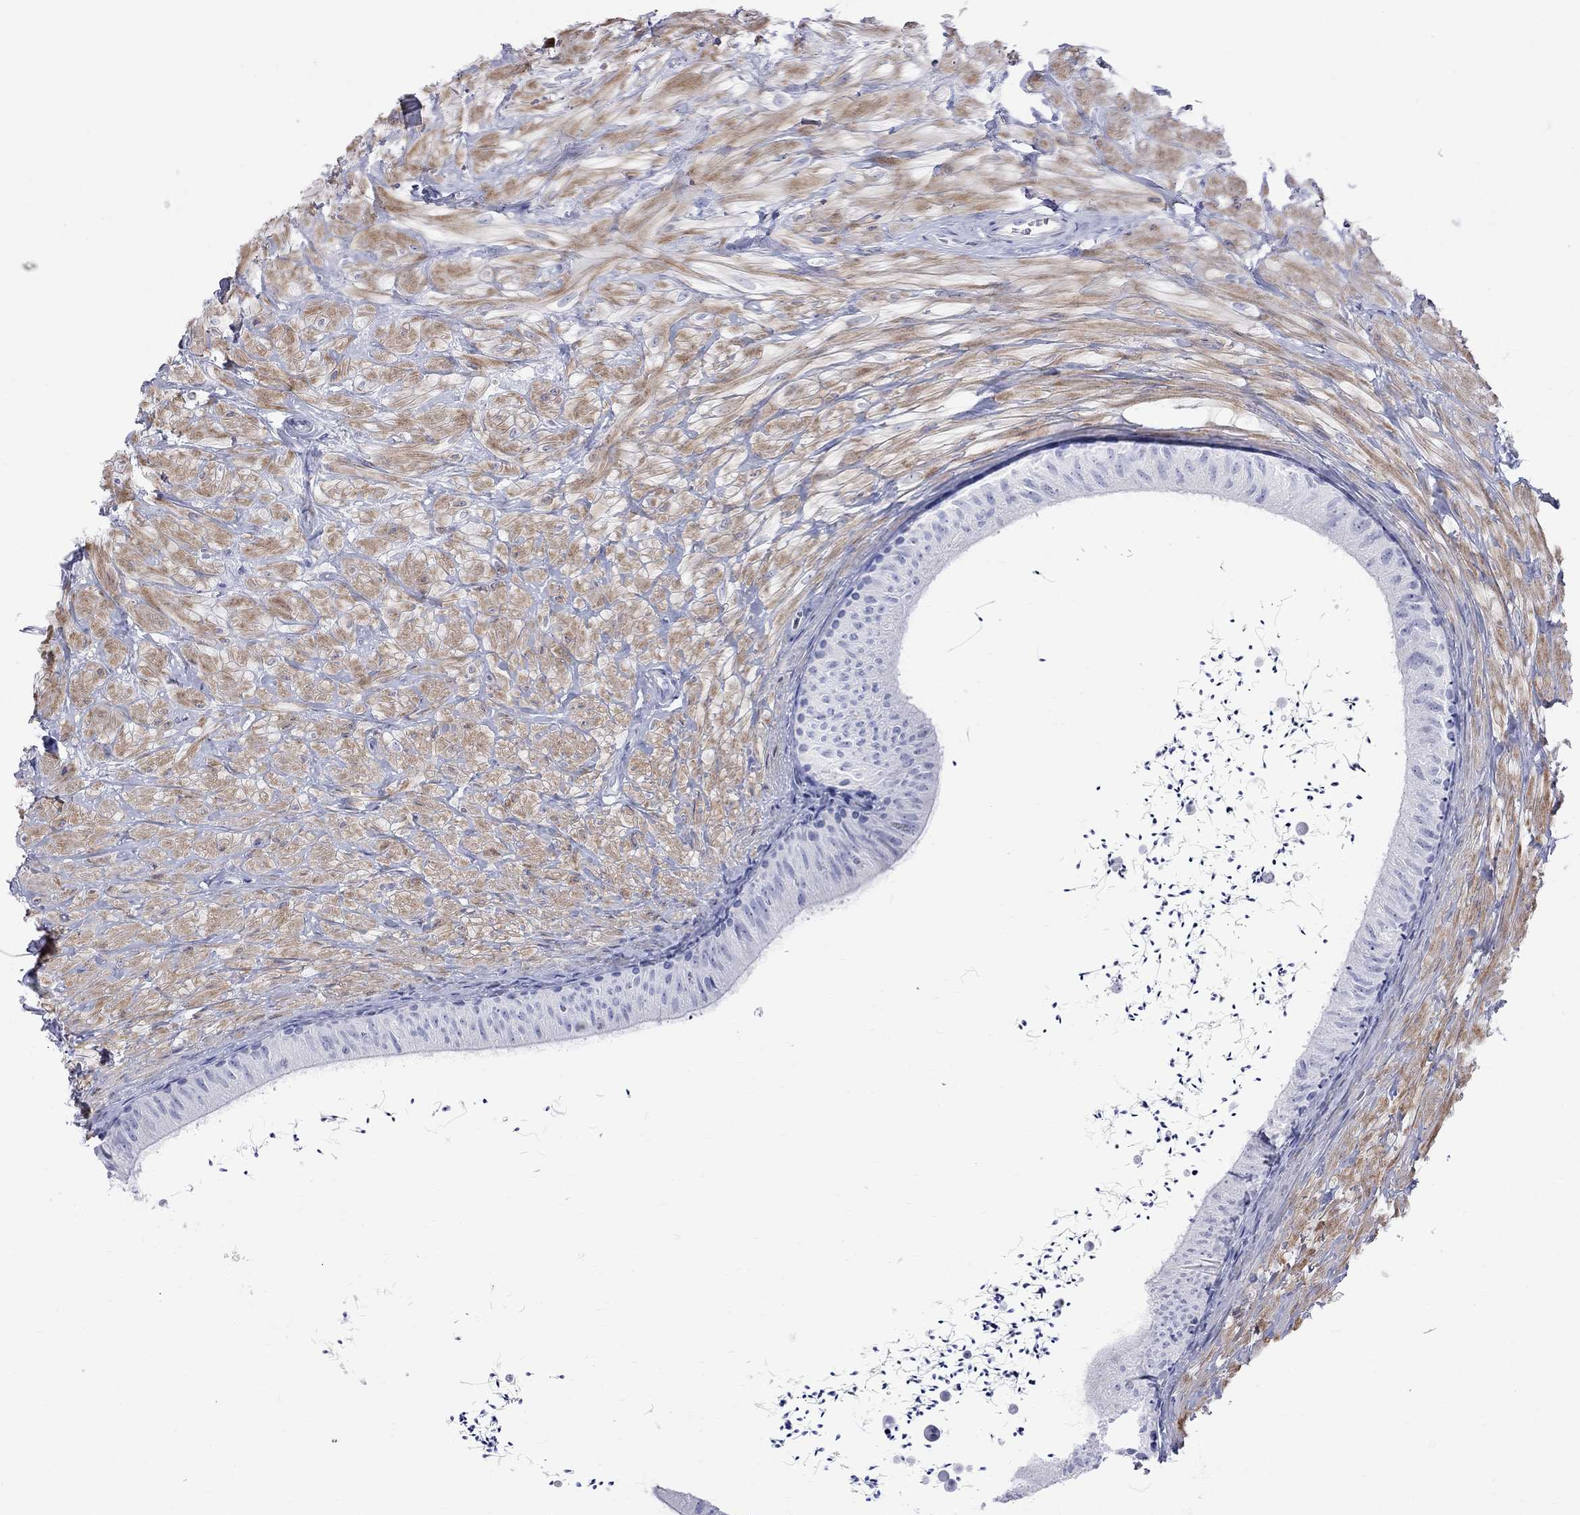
{"staining": {"intensity": "negative", "quantity": "none", "location": "none"}, "tissue": "epididymis", "cell_type": "Glandular cells", "image_type": "normal", "snomed": [{"axis": "morphology", "description": "Normal tissue, NOS"}, {"axis": "topography", "description": "Epididymis"}], "caption": "Immunohistochemistry photomicrograph of normal epididymis: human epididymis stained with DAB reveals no significant protein positivity in glandular cells. (Immunohistochemistry (ihc), brightfield microscopy, high magnification).", "gene": "S100A3", "patient": {"sex": "male", "age": 32}}